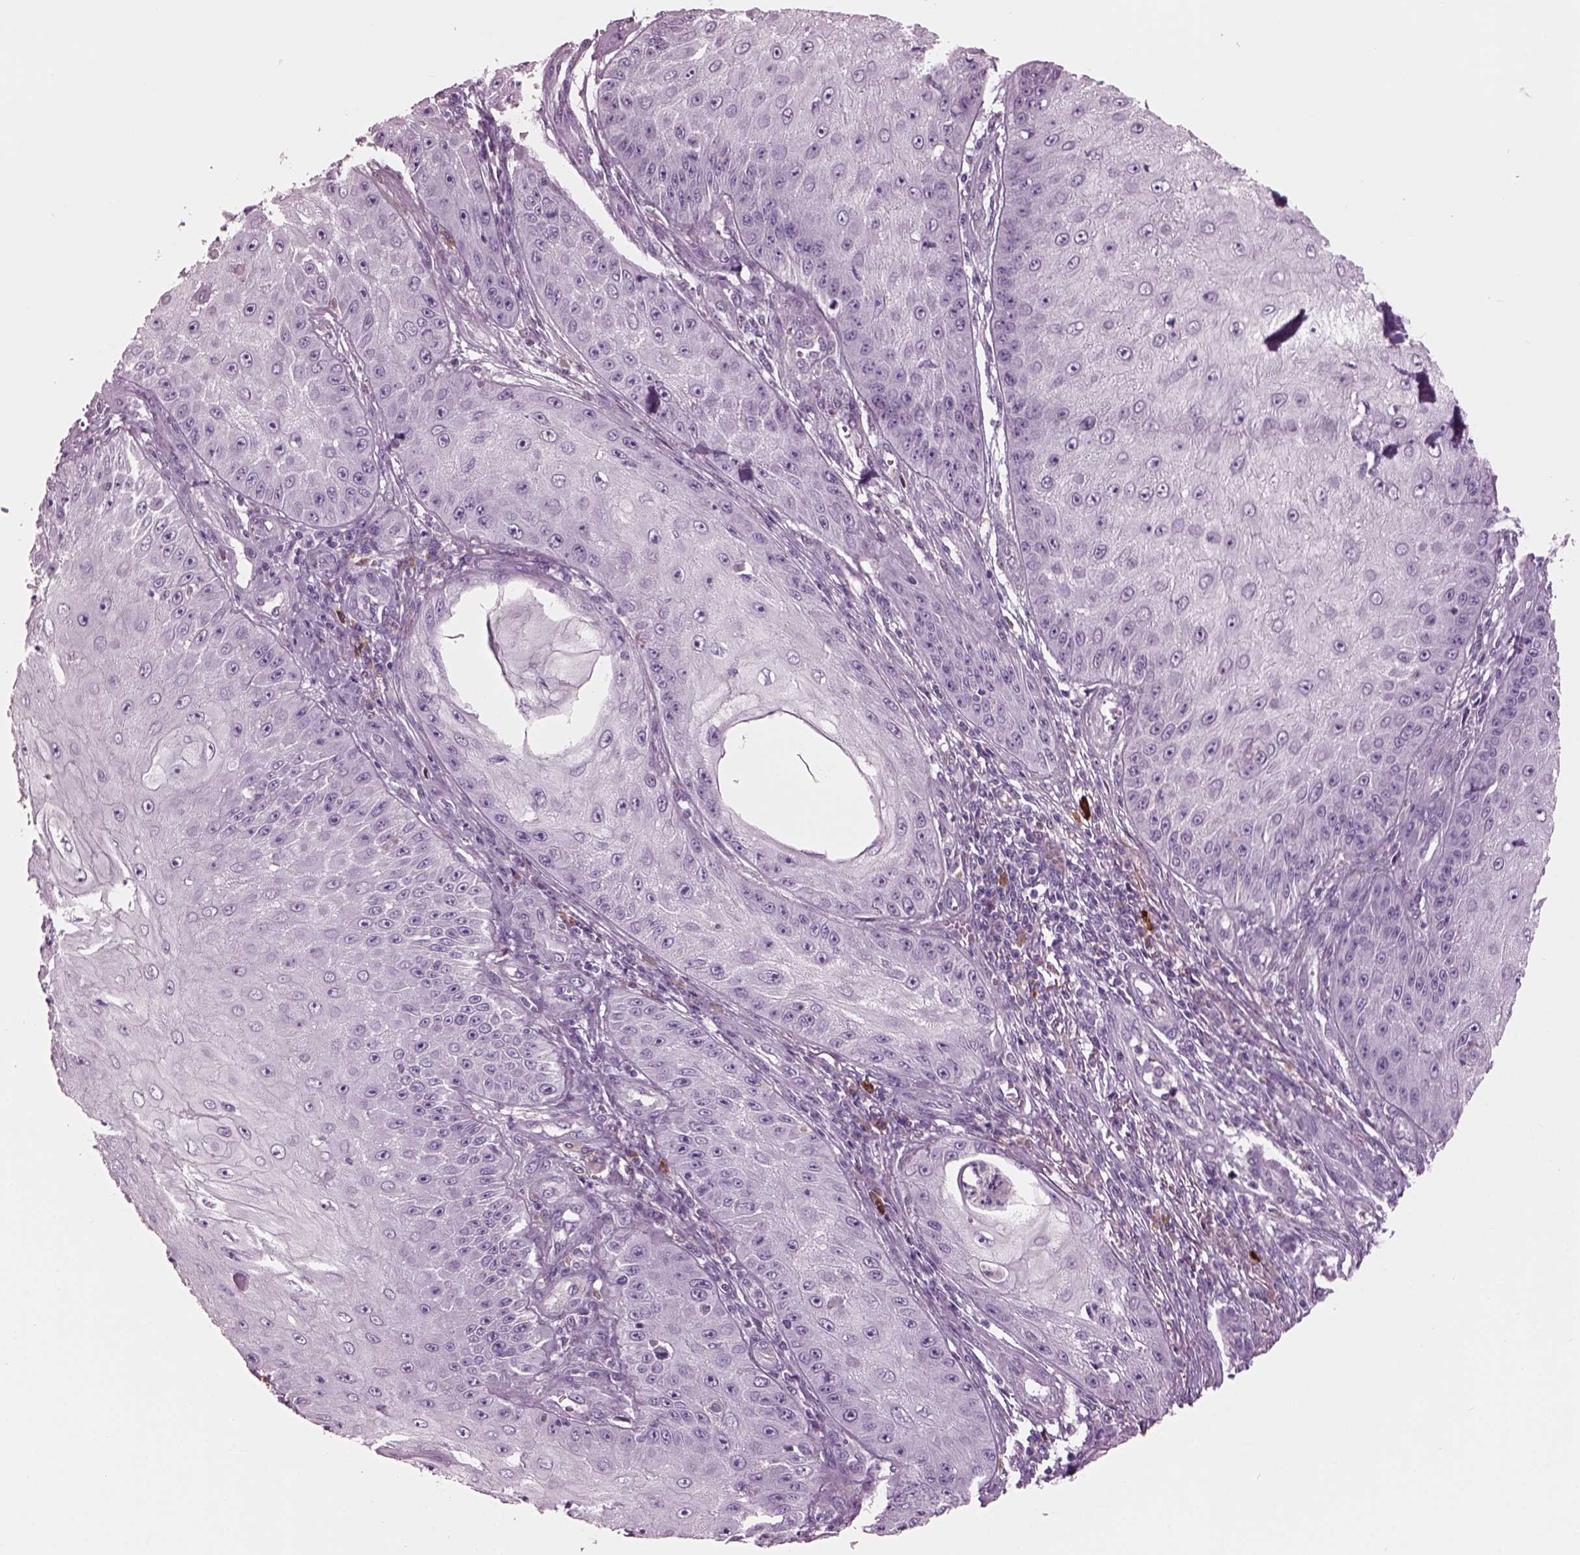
{"staining": {"intensity": "negative", "quantity": "none", "location": "none"}, "tissue": "skin cancer", "cell_type": "Tumor cells", "image_type": "cancer", "snomed": [{"axis": "morphology", "description": "Squamous cell carcinoma, NOS"}, {"axis": "topography", "description": "Skin"}], "caption": "Skin cancer was stained to show a protein in brown. There is no significant staining in tumor cells.", "gene": "ADGRG5", "patient": {"sex": "male", "age": 70}}